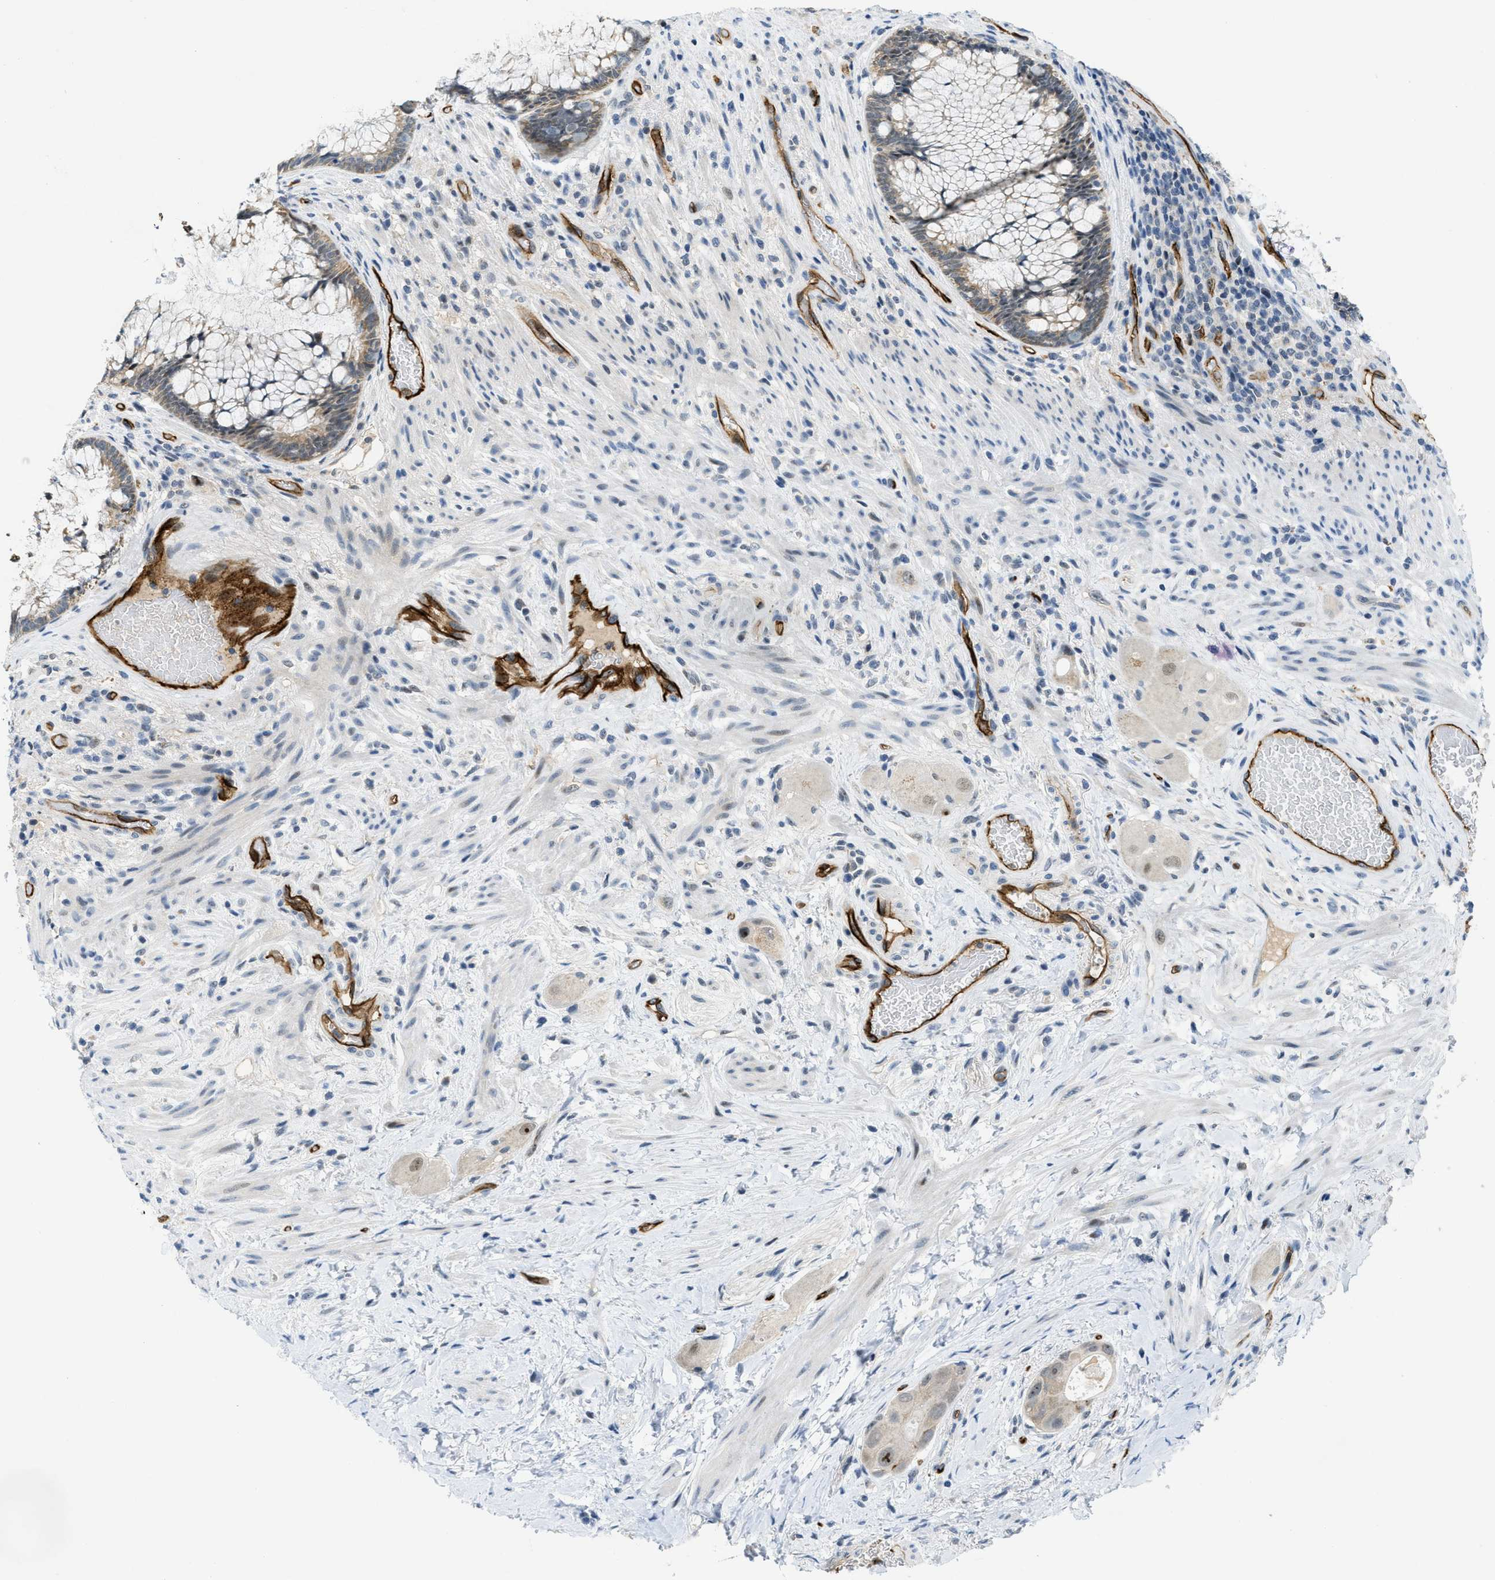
{"staining": {"intensity": "negative", "quantity": "none", "location": "none"}, "tissue": "colorectal cancer", "cell_type": "Tumor cells", "image_type": "cancer", "snomed": [{"axis": "morphology", "description": "Adenocarcinoma, NOS"}, {"axis": "topography", "description": "Rectum"}], "caption": "This is an immunohistochemistry (IHC) micrograph of colorectal cancer. There is no staining in tumor cells.", "gene": "SLCO2A1", "patient": {"sex": "male", "age": 51}}